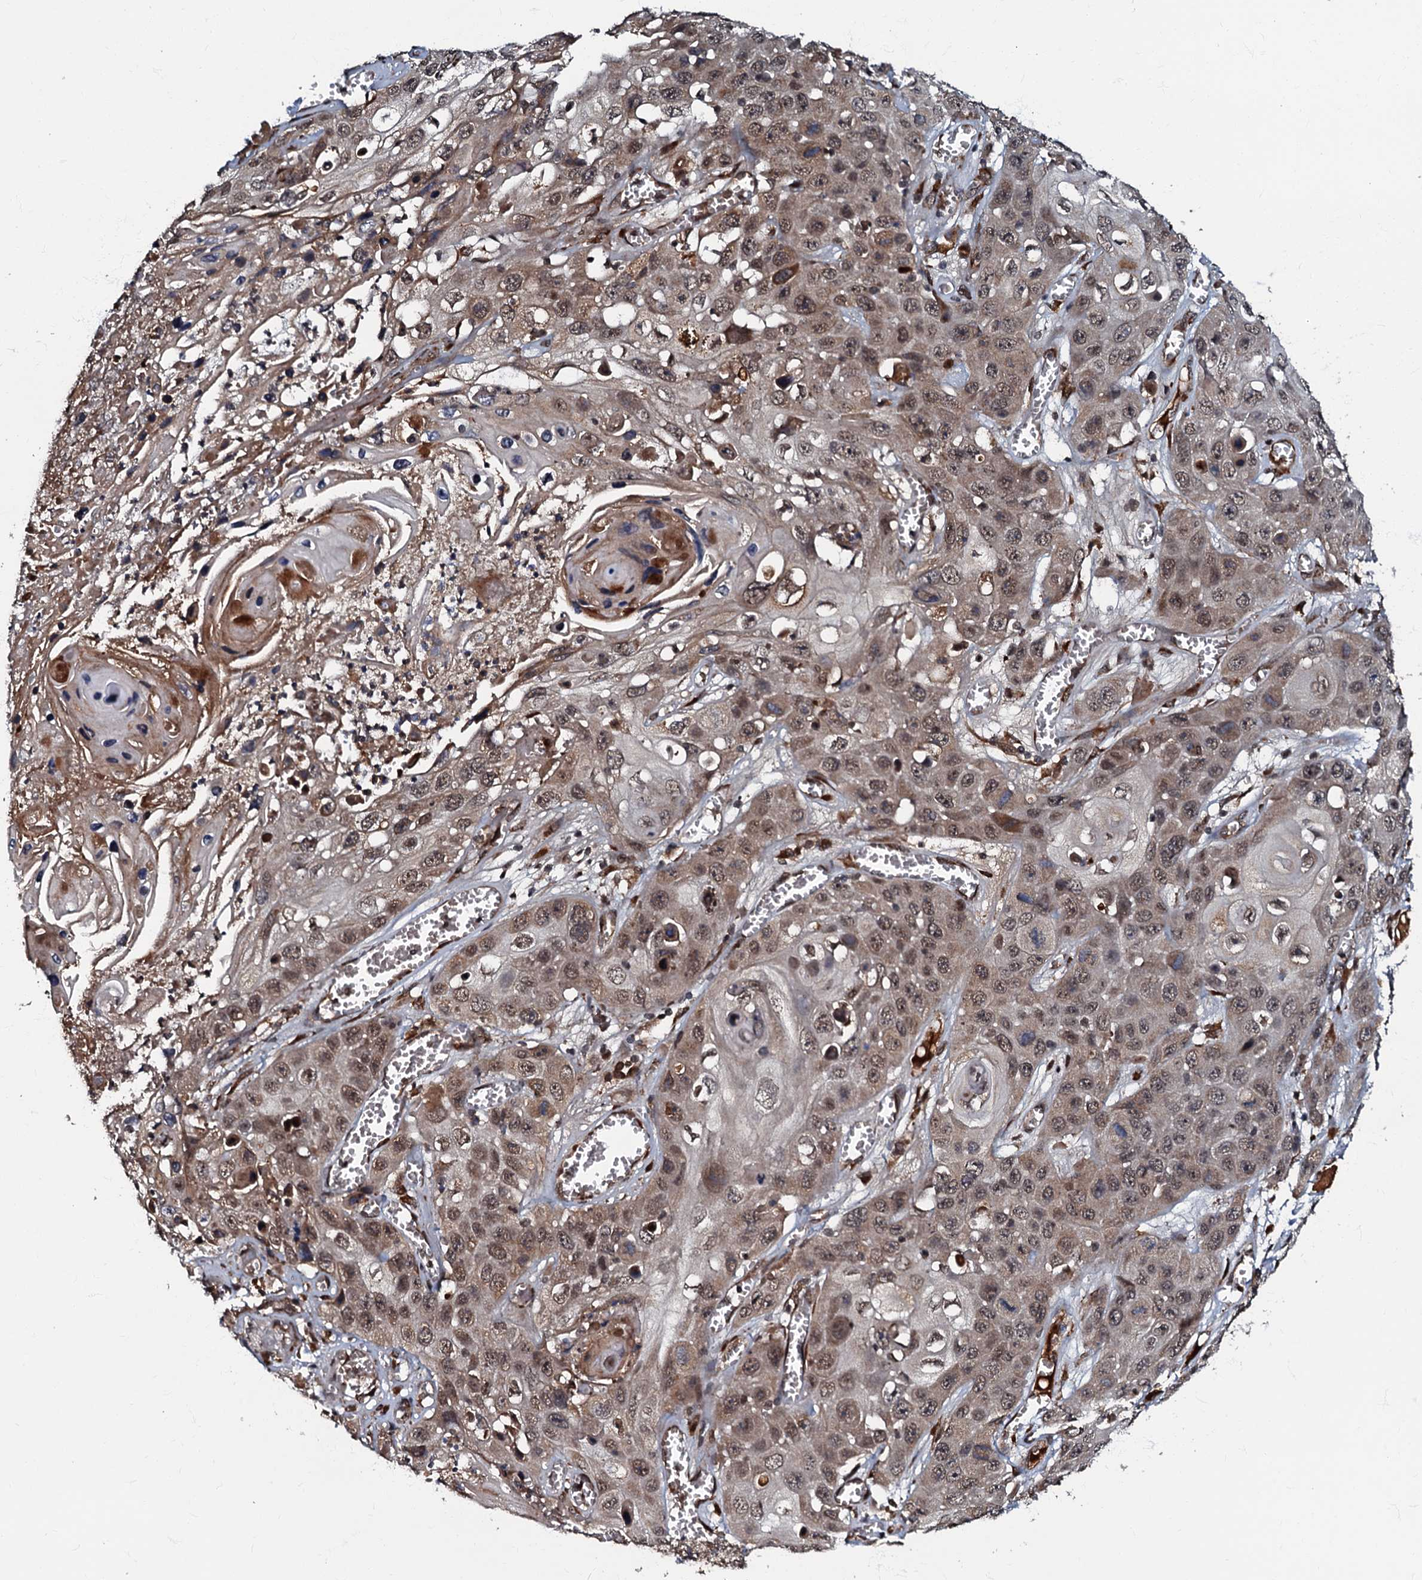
{"staining": {"intensity": "moderate", "quantity": ">75%", "location": "cytoplasmic/membranous,nuclear"}, "tissue": "skin cancer", "cell_type": "Tumor cells", "image_type": "cancer", "snomed": [{"axis": "morphology", "description": "Squamous cell carcinoma, NOS"}, {"axis": "topography", "description": "Skin"}], "caption": "An immunohistochemistry (IHC) photomicrograph of neoplastic tissue is shown. Protein staining in brown labels moderate cytoplasmic/membranous and nuclear positivity in skin squamous cell carcinoma within tumor cells.", "gene": "C18orf32", "patient": {"sex": "male", "age": 55}}